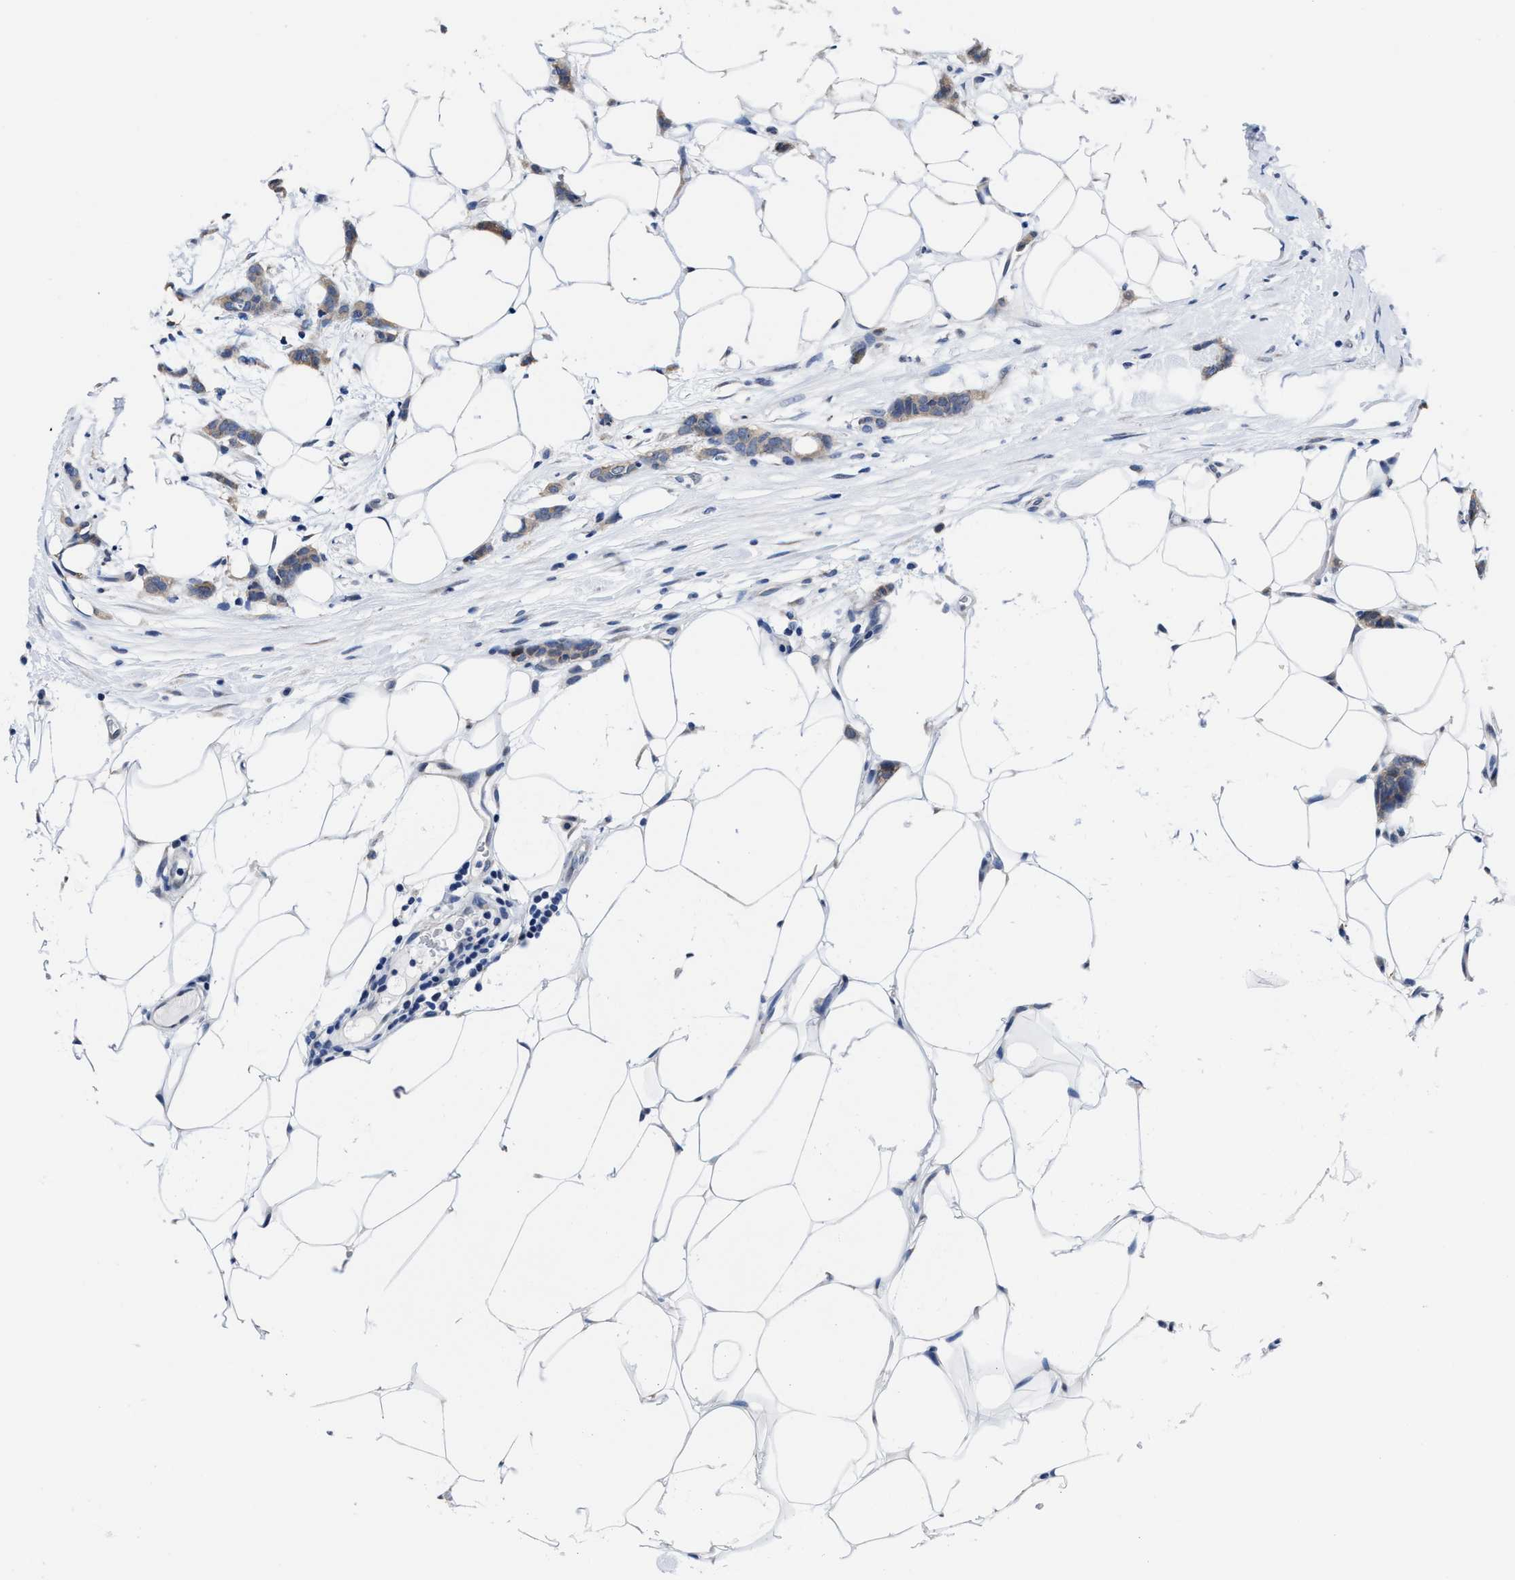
{"staining": {"intensity": "weak", "quantity": ">75%", "location": "cytoplasmic/membranous"}, "tissue": "breast cancer", "cell_type": "Tumor cells", "image_type": "cancer", "snomed": [{"axis": "morphology", "description": "Lobular carcinoma"}, {"axis": "topography", "description": "Skin"}, {"axis": "topography", "description": "Breast"}], "caption": "Immunohistochemistry photomicrograph of human lobular carcinoma (breast) stained for a protein (brown), which reveals low levels of weak cytoplasmic/membranous staining in about >75% of tumor cells.", "gene": "HOOK1", "patient": {"sex": "female", "age": 46}}